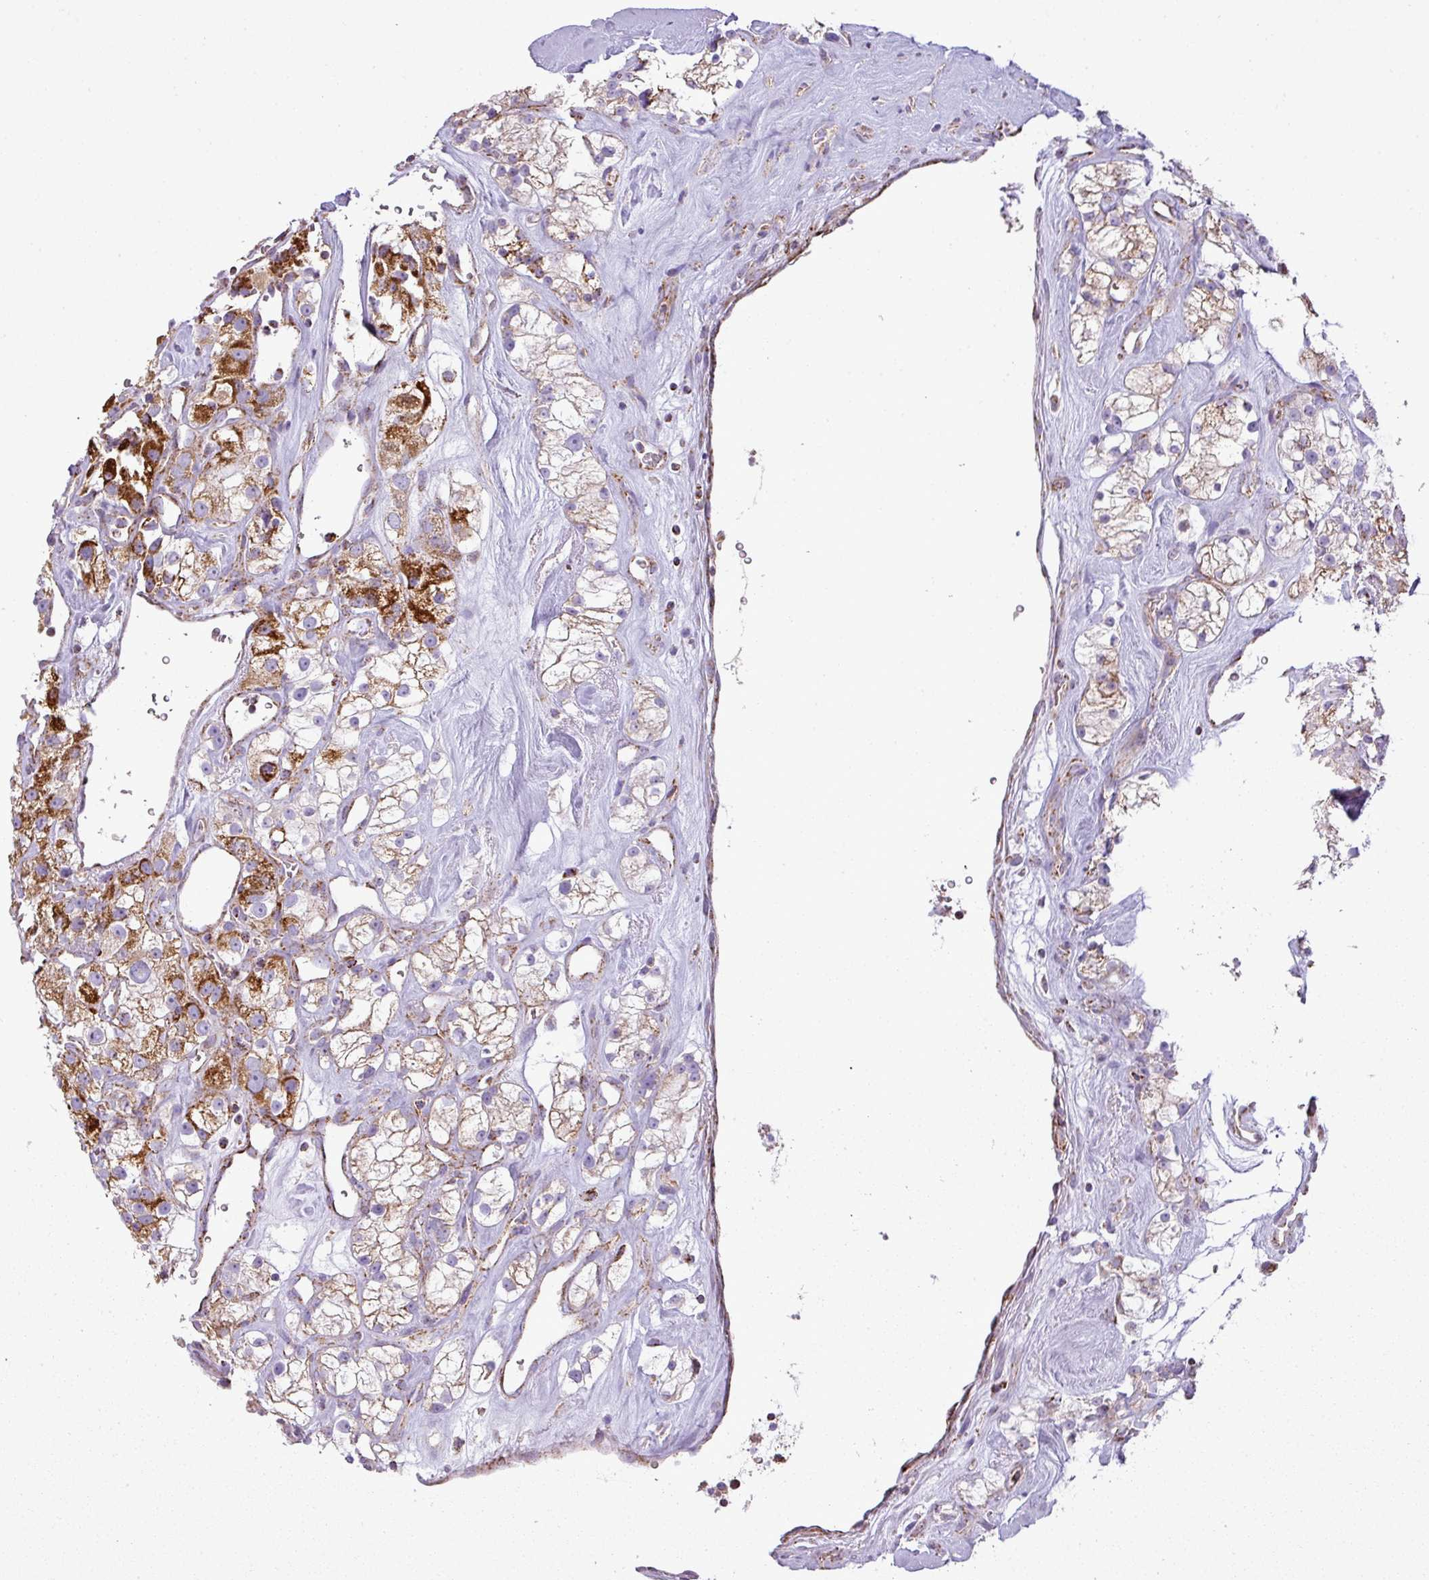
{"staining": {"intensity": "strong", "quantity": ">75%", "location": "cytoplasmic/membranous"}, "tissue": "renal cancer", "cell_type": "Tumor cells", "image_type": "cancer", "snomed": [{"axis": "morphology", "description": "Adenocarcinoma, NOS"}, {"axis": "topography", "description": "Kidney"}], "caption": "Protein expression analysis of renal cancer (adenocarcinoma) displays strong cytoplasmic/membranous expression in about >75% of tumor cells. (DAB (3,3'-diaminobenzidine) IHC, brown staining for protein, blue staining for nuclei).", "gene": "ZNF81", "patient": {"sex": "male", "age": 77}}